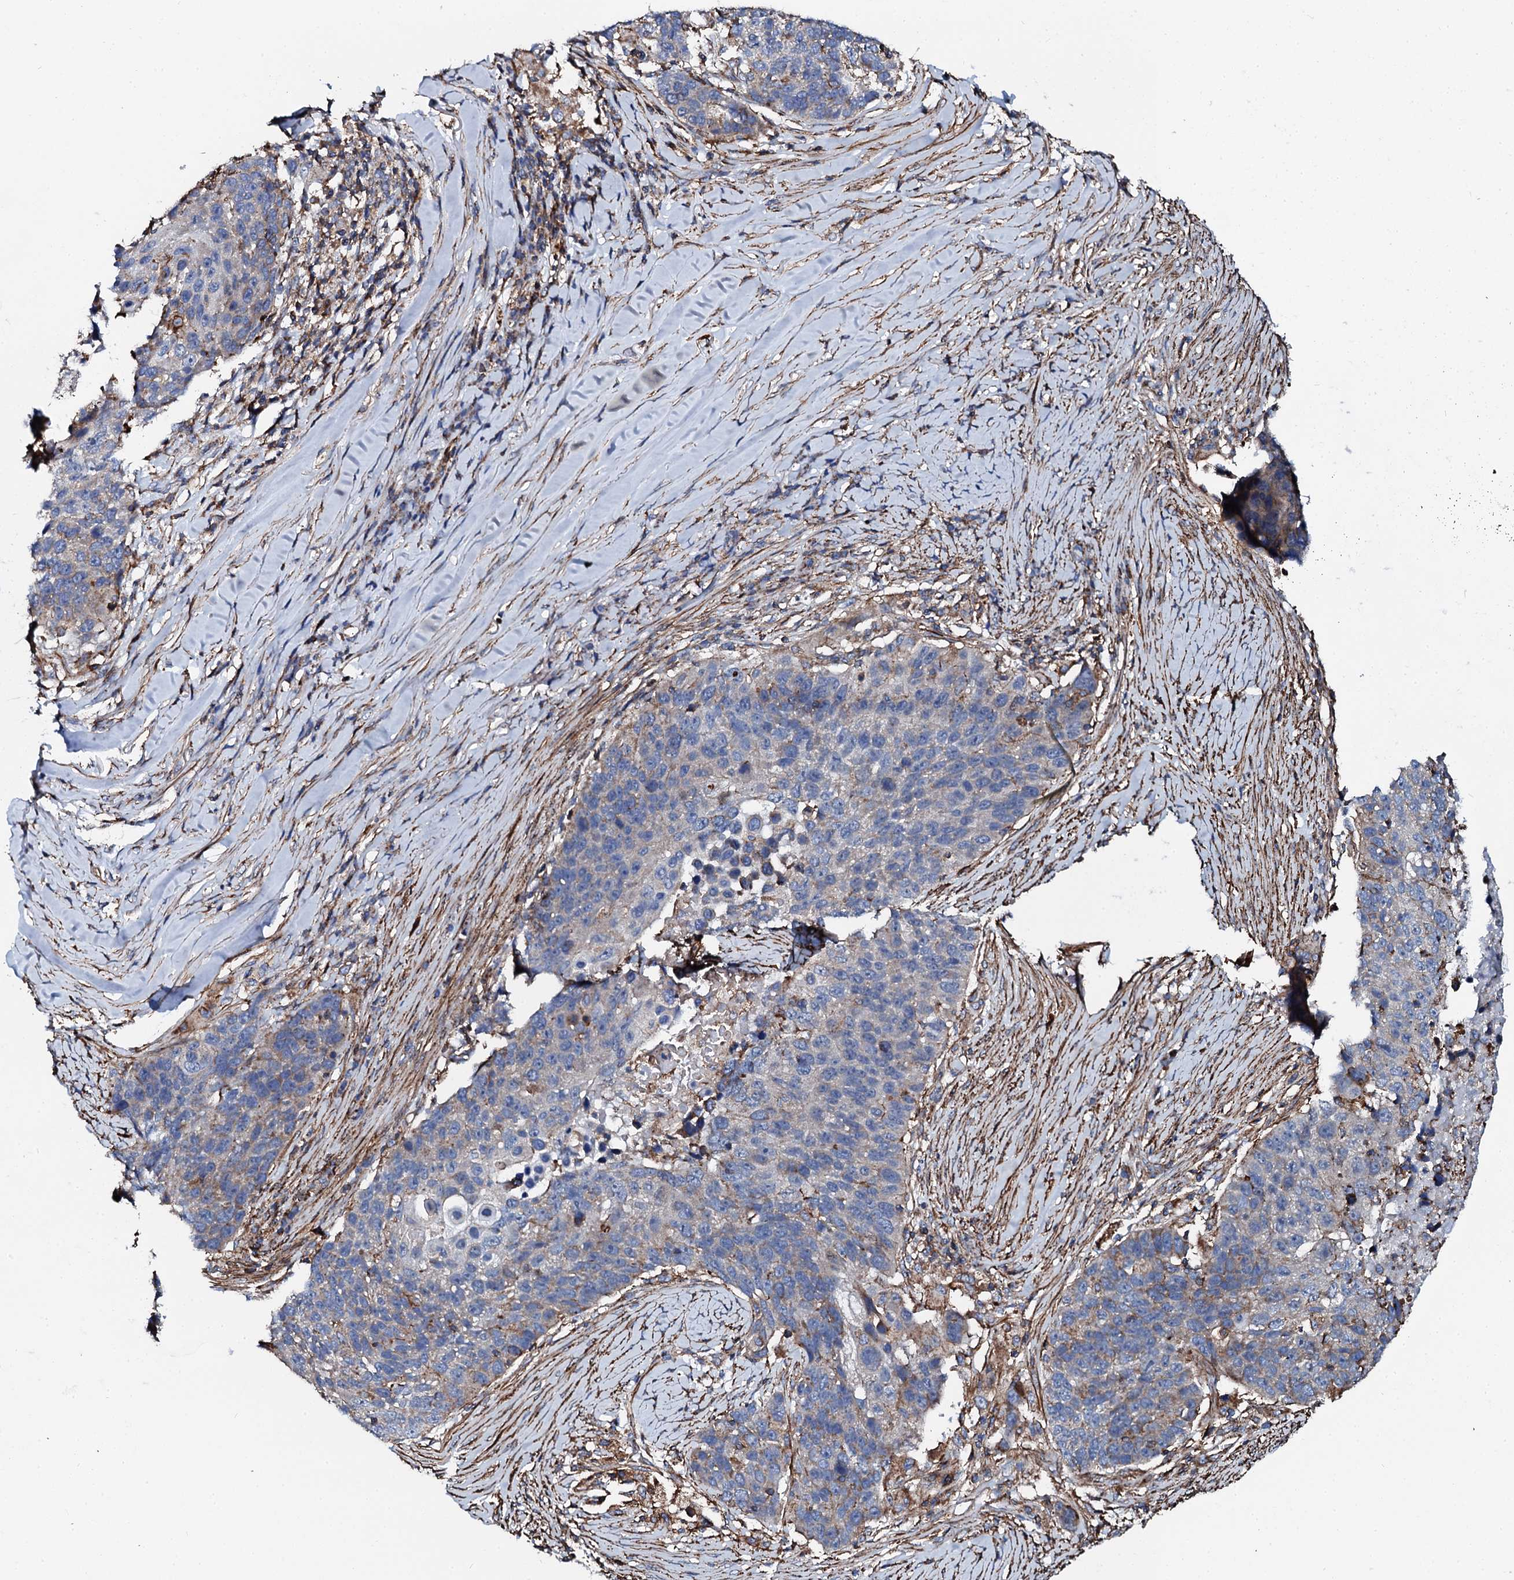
{"staining": {"intensity": "weak", "quantity": "<25%", "location": "cytoplasmic/membranous"}, "tissue": "lung cancer", "cell_type": "Tumor cells", "image_type": "cancer", "snomed": [{"axis": "morphology", "description": "Normal tissue, NOS"}, {"axis": "morphology", "description": "Squamous cell carcinoma, NOS"}, {"axis": "topography", "description": "Lymph node"}, {"axis": "topography", "description": "Lung"}], "caption": "This photomicrograph is of lung cancer stained with IHC to label a protein in brown with the nuclei are counter-stained blue. There is no staining in tumor cells. (Brightfield microscopy of DAB (3,3'-diaminobenzidine) IHC at high magnification).", "gene": "INTS10", "patient": {"sex": "male", "age": 66}}